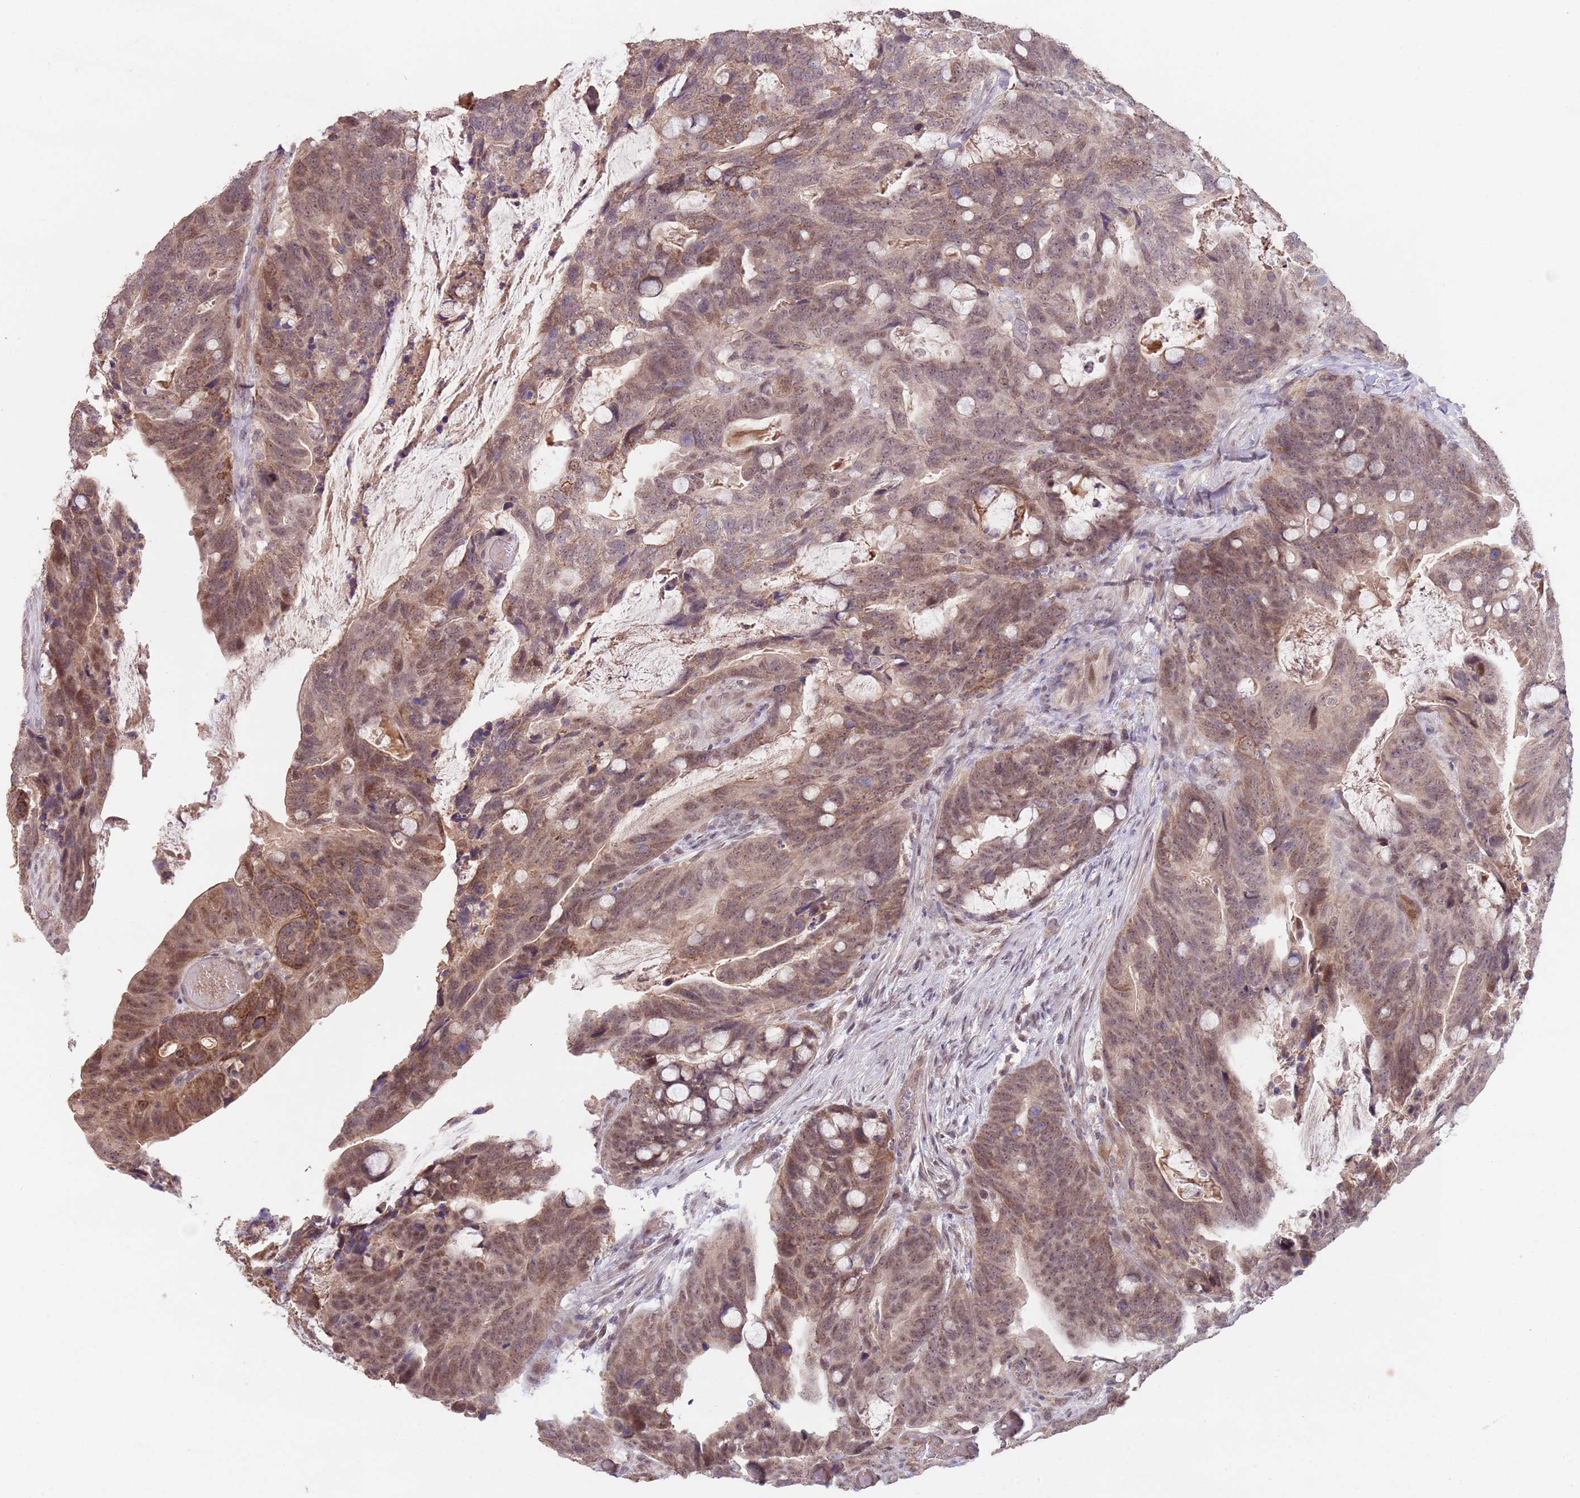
{"staining": {"intensity": "moderate", "quantity": ">75%", "location": "cytoplasmic/membranous,nuclear"}, "tissue": "colorectal cancer", "cell_type": "Tumor cells", "image_type": "cancer", "snomed": [{"axis": "morphology", "description": "Adenocarcinoma, NOS"}, {"axis": "topography", "description": "Colon"}], "caption": "Tumor cells reveal medium levels of moderate cytoplasmic/membranous and nuclear positivity in approximately >75% of cells in adenocarcinoma (colorectal).", "gene": "MEI1", "patient": {"sex": "female", "age": 82}}